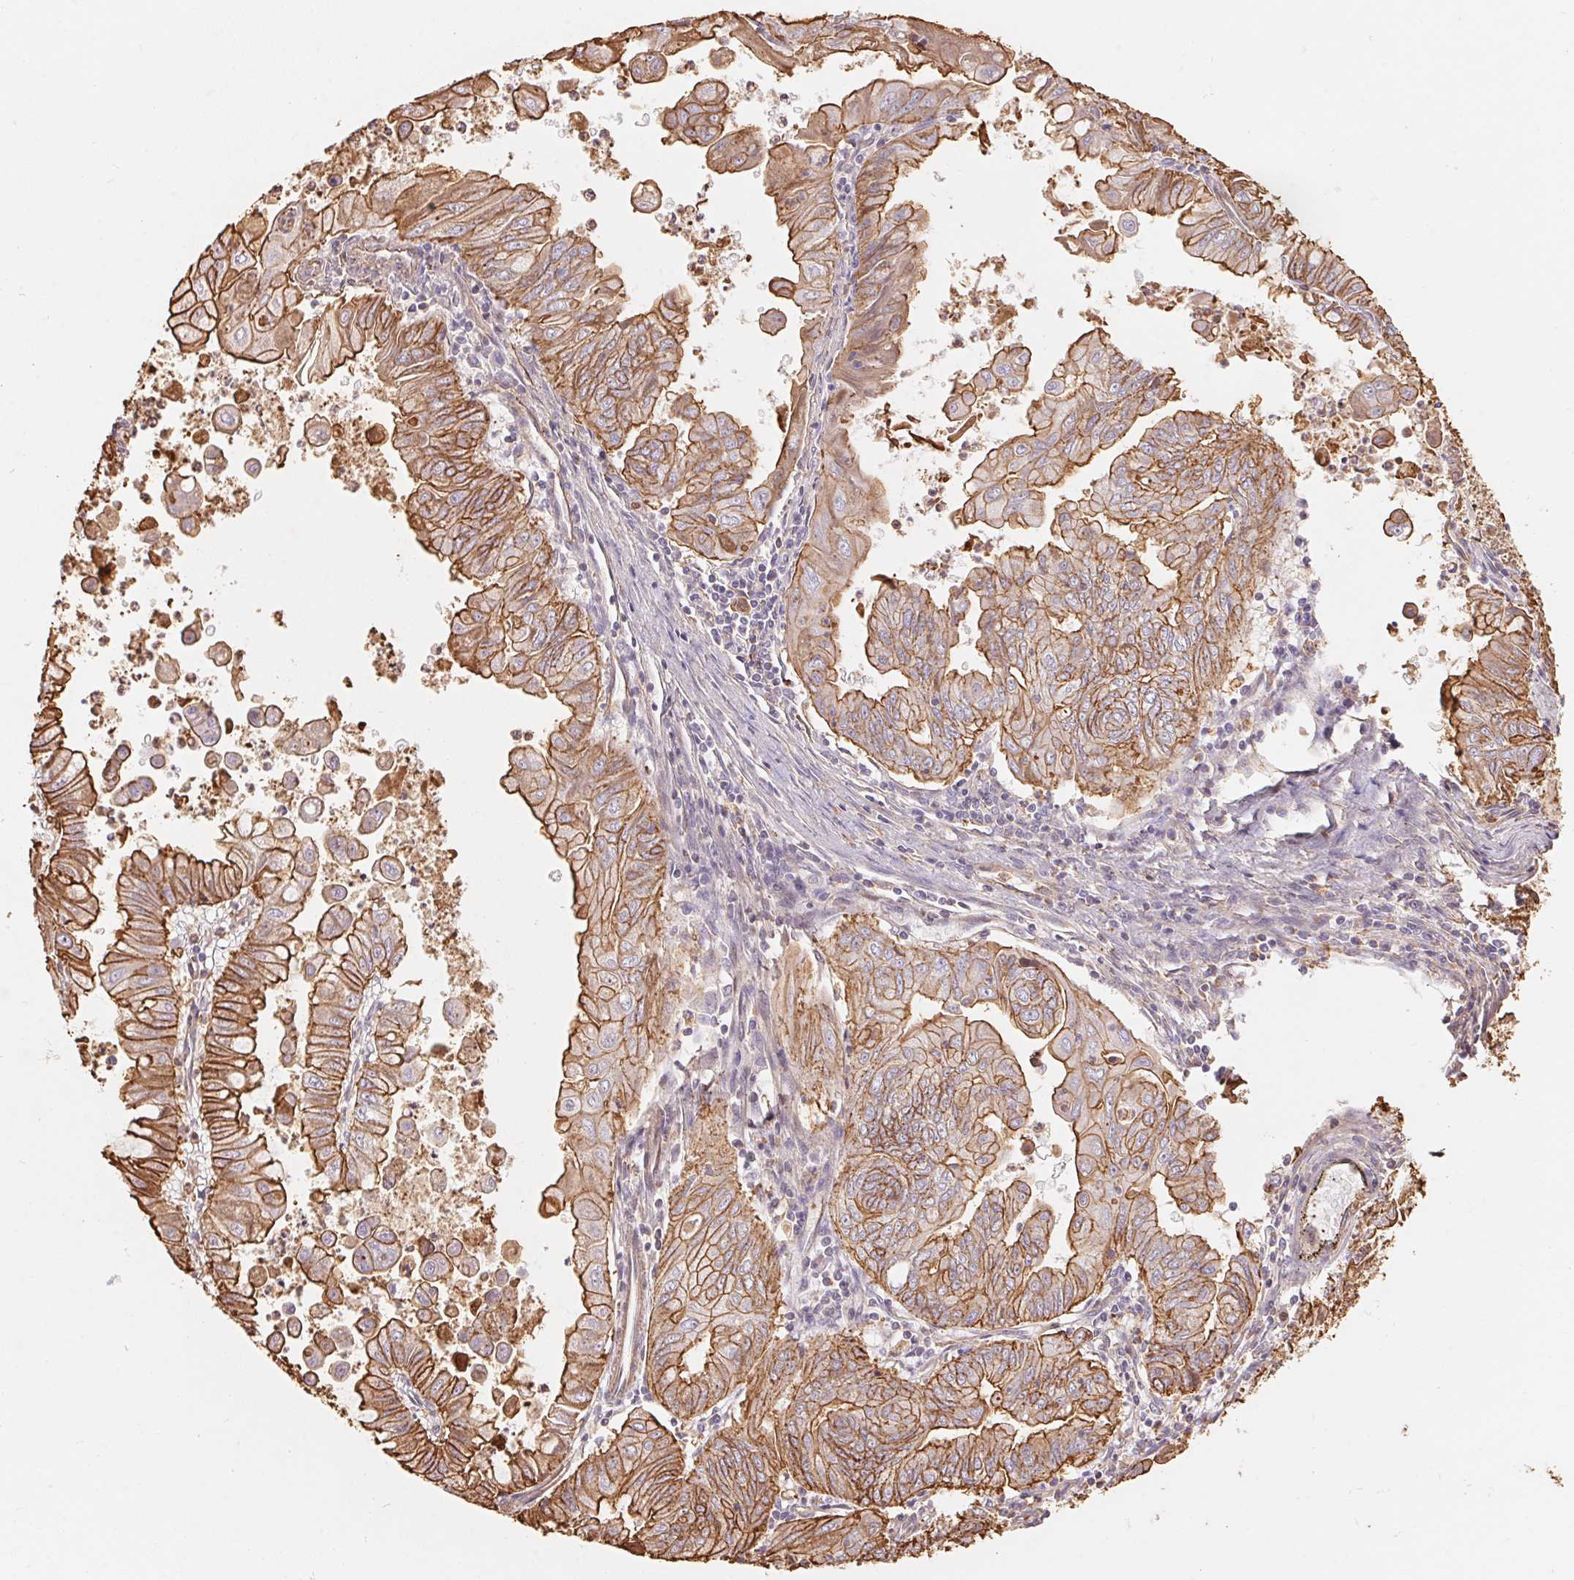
{"staining": {"intensity": "moderate", "quantity": ">75%", "location": "cytoplasmic/membranous"}, "tissue": "stomach cancer", "cell_type": "Tumor cells", "image_type": "cancer", "snomed": [{"axis": "morphology", "description": "Adenocarcinoma, NOS"}, {"axis": "topography", "description": "Stomach, upper"}], "caption": "A high-resolution histopathology image shows immunohistochemistry staining of adenocarcinoma (stomach), which exhibits moderate cytoplasmic/membranous staining in approximately >75% of tumor cells.", "gene": "FRAS1", "patient": {"sex": "male", "age": 80}}